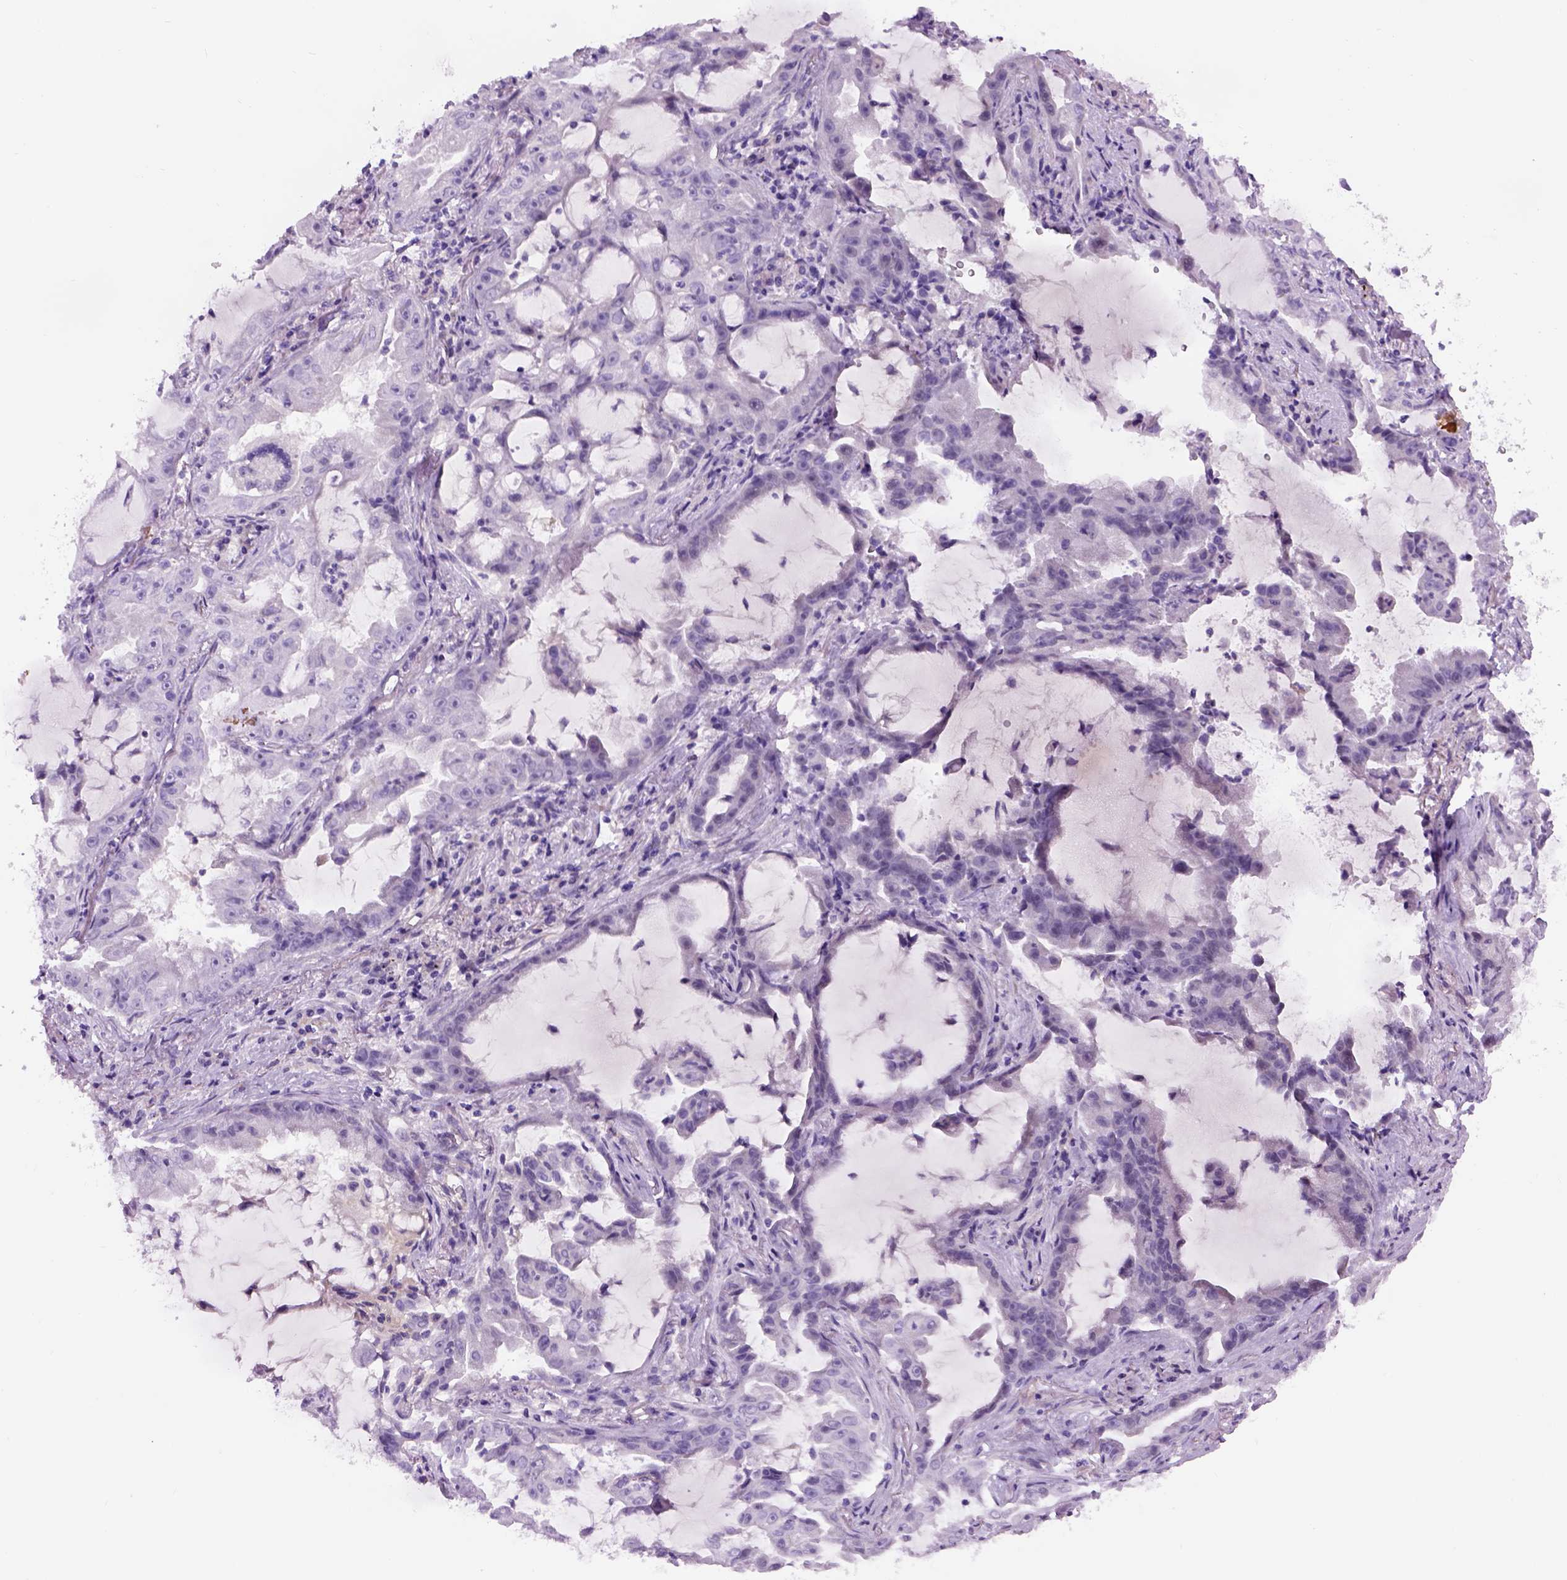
{"staining": {"intensity": "negative", "quantity": "none", "location": "none"}, "tissue": "lung cancer", "cell_type": "Tumor cells", "image_type": "cancer", "snomed": [{"axis": "morphology", "description": "Adenocarcinoma, NOS"}, {"axis": "topography", "description": "Lung"}], "caption": "IHC of human lung cancer (adenocarcinoma) demonstrates no expression in tumor cells.", "gene": "GABRB2", "patient": {"sex": "female", "age": 52}}